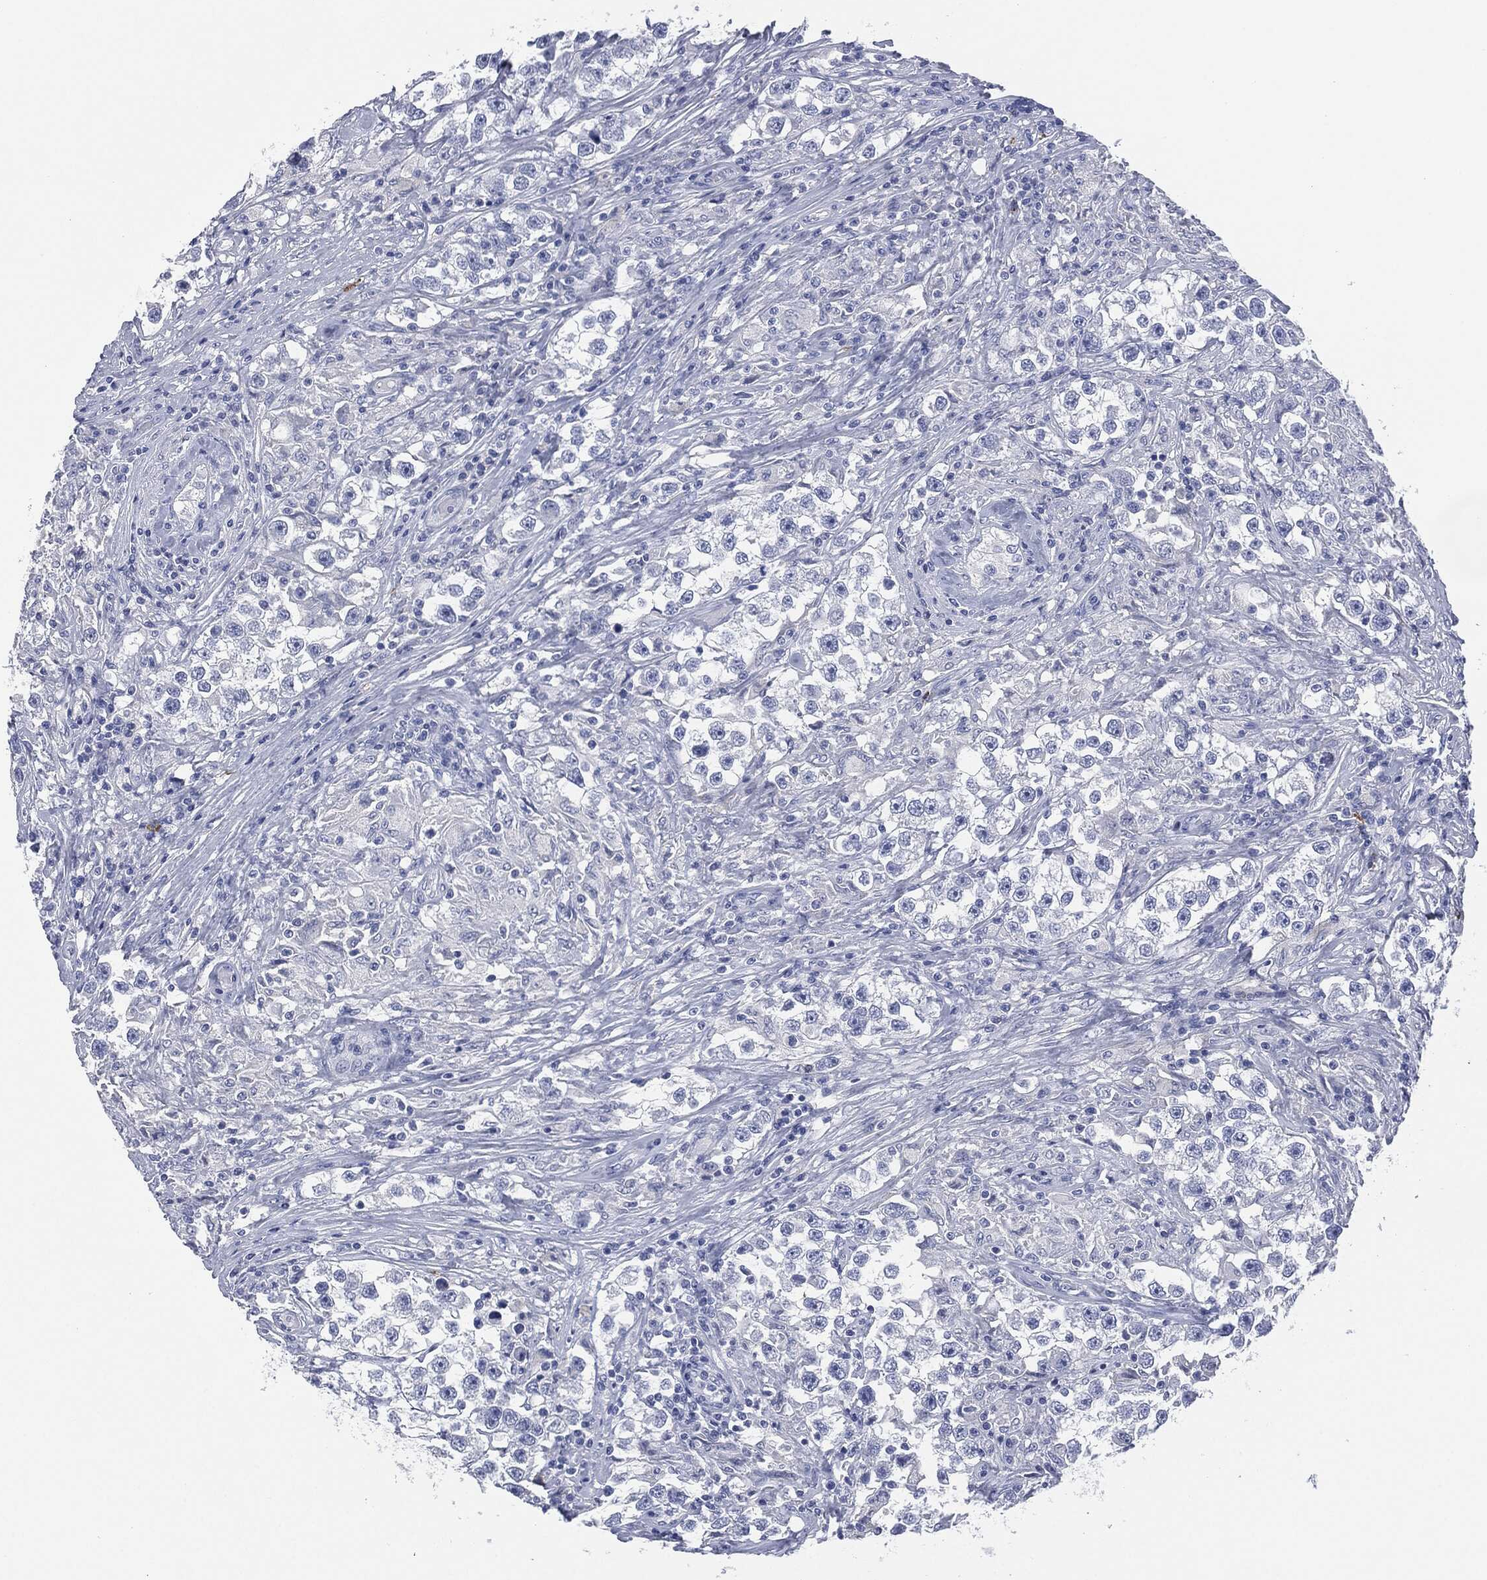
{"staining": {"intensity": "negative", "quantity": "none", "location": "none"}, "tissue": "testis cancer", "cell_type": "Tumor cells", "image_type": "cancer", "snomed": [{"axis": "morphology", "description": "Seminoma, NOS"}, {"axis": "topography", "description": "Testis"}], "caption": "Testis cancer (seminoma) was stained to show a protein in brown. There is no significant staining in tumor cells.", "gene": "CEACAM8", "patient": {"sex": "male", "age": 46}}